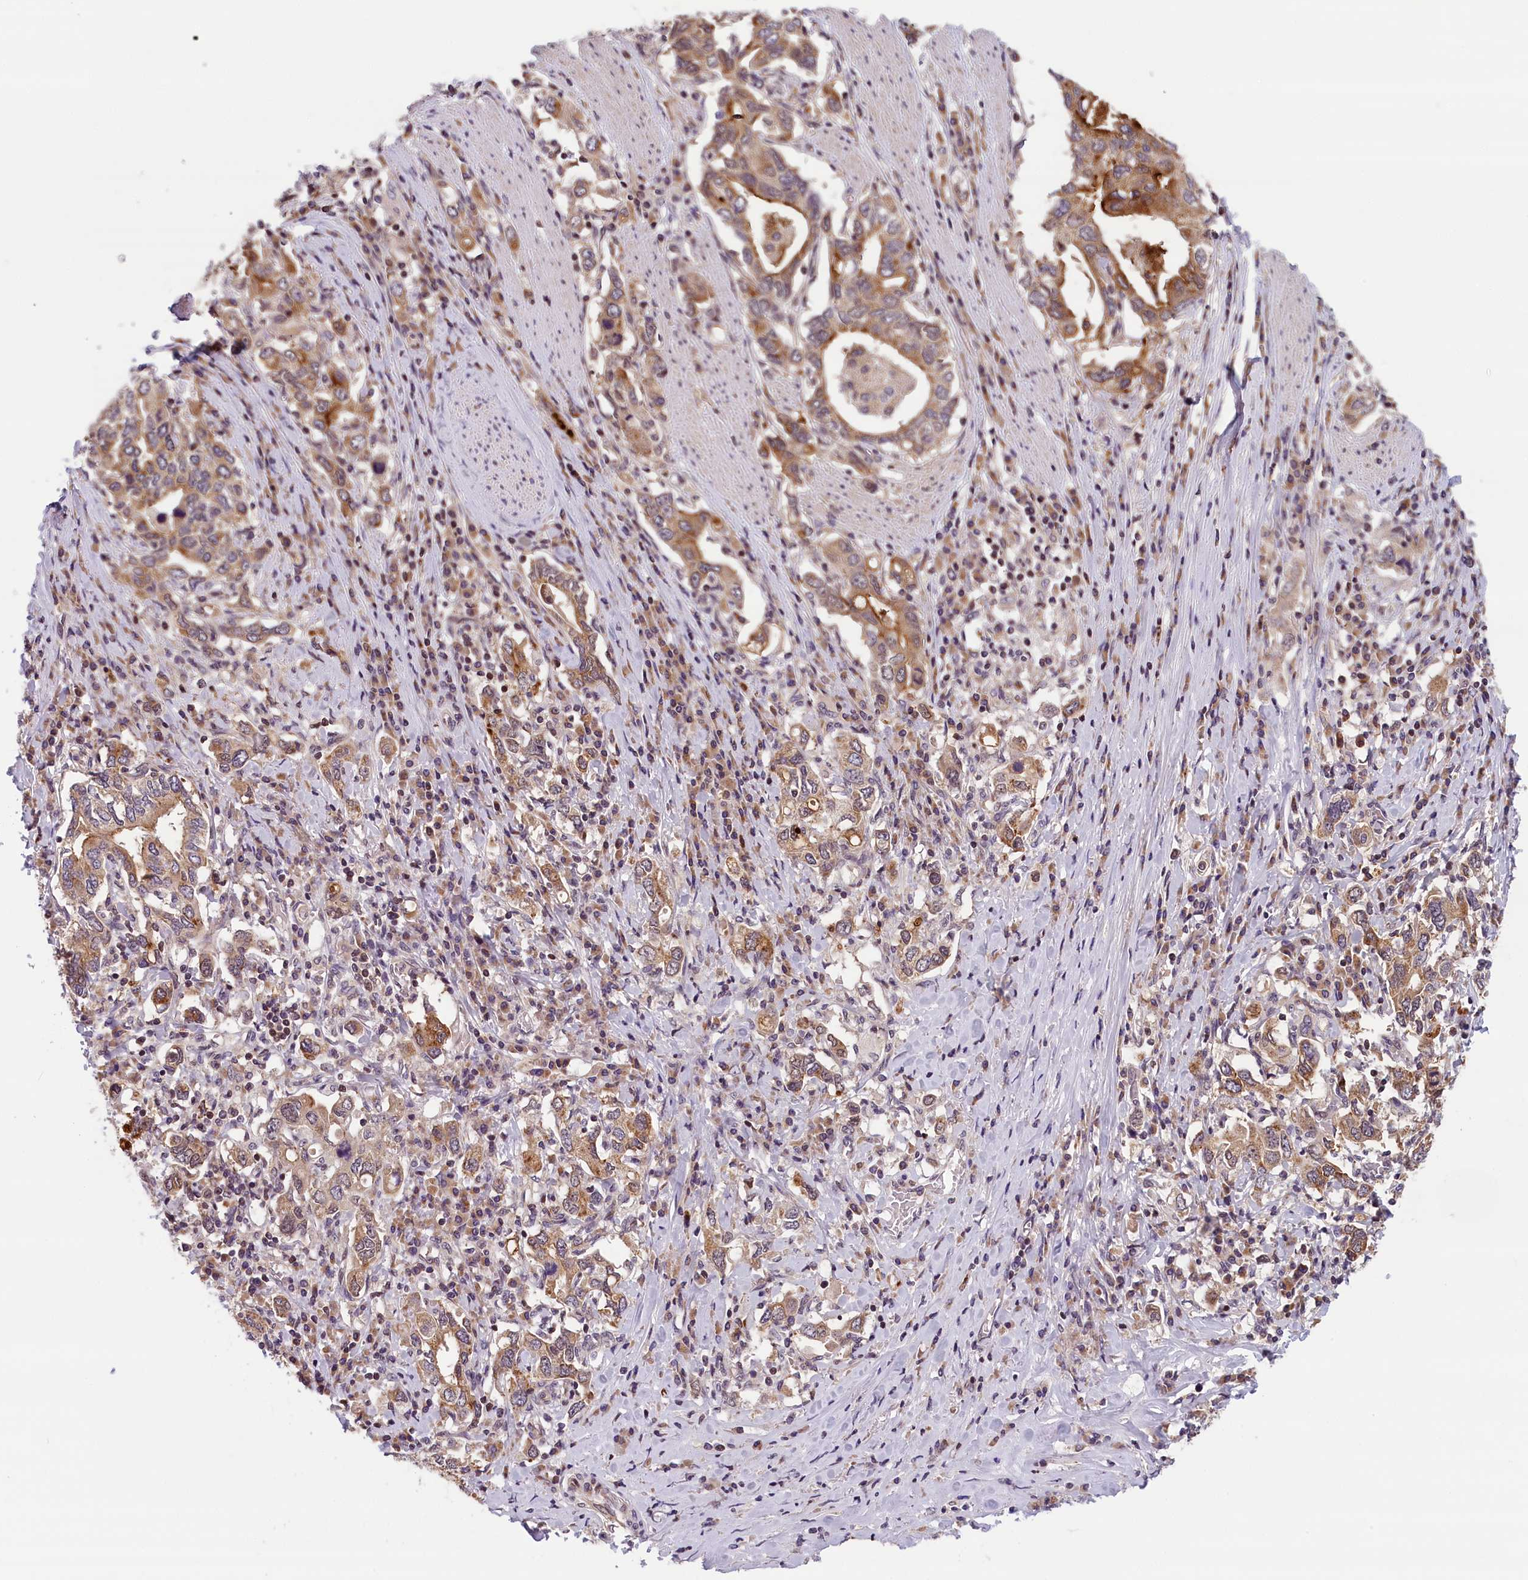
{"staining": {"intensity": "moderate", "quantity": ">75%", "location": "cytoplasmic/membranous"}, "tissue": "stomach cancer", "cell_type": "Tumor cells", "image_type": "cancer", "snomed": [{"axis": "morphology", "description": "Adenocarcinoma, NOS"}, {"axis": "topography", "description": "Stomach, upper"}, {"axis": "topography", "description": "Stomach"}], "caption": "The micrograph exhibits staining of stomach adenocarcinoma, revealing moderate cytoplasmic/membranous protein positivity (brown color) within tumor cells.", "gene": "KCNK6", "patient": {"sex": "male", "age": 62}}